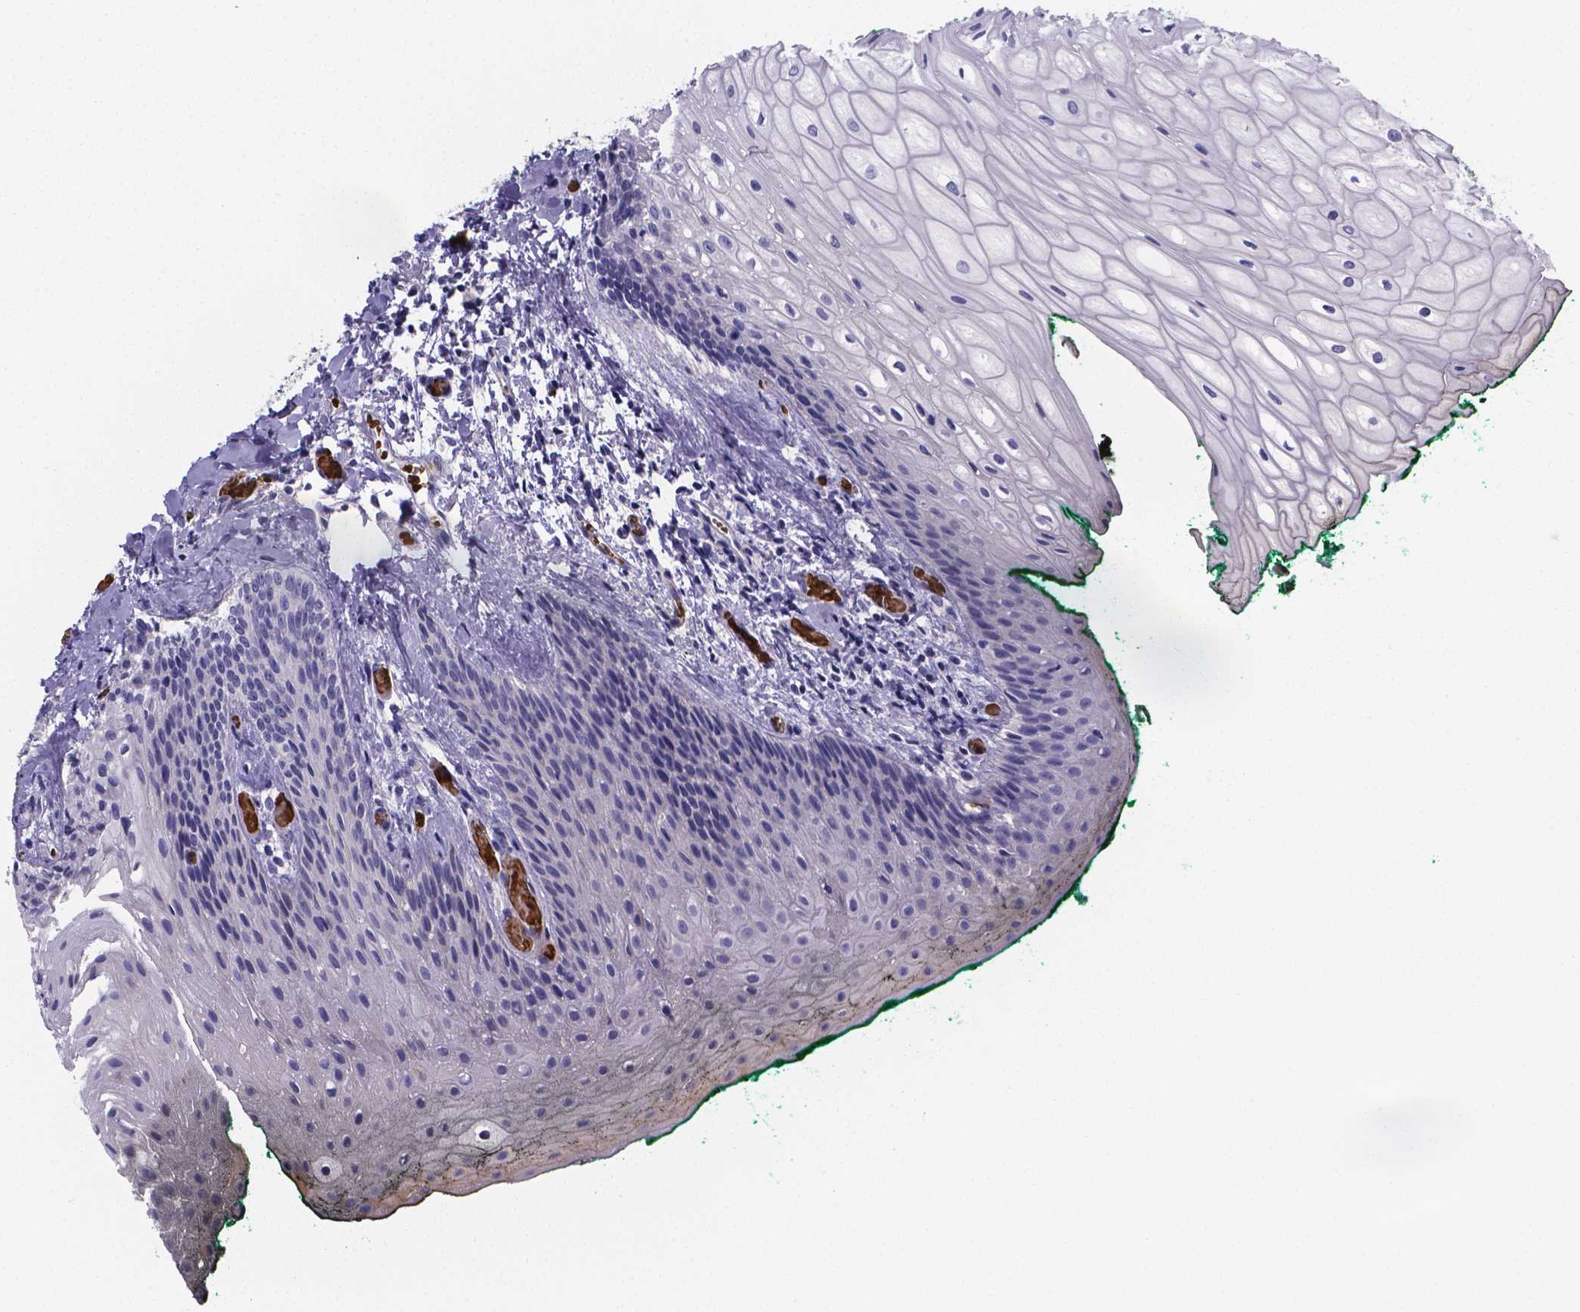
{"staining": {"intensity": "negative", "quantity": "none", "location": "none"}, "tissue": "oral mucosa", "cell_type": "Squamous epithelial cells", "image_type": "normal", "snomed": [{"axis": "morphology", "description": "Normal tissue, NOS"}, {"axis": "topography", "description": "Oral tissue"}, {"axis": "topography", "description": "Head-Neck"}], "caption": "A photomicrograph of oral mucosa stained for a protein reveals no brown staining in squamous epithelial cells. (Immunohistochemistry (ihc), brightfield microscopy, high magnification).", "gene": "GABRA3", "patient": {"sex": "female", "age": 68}}